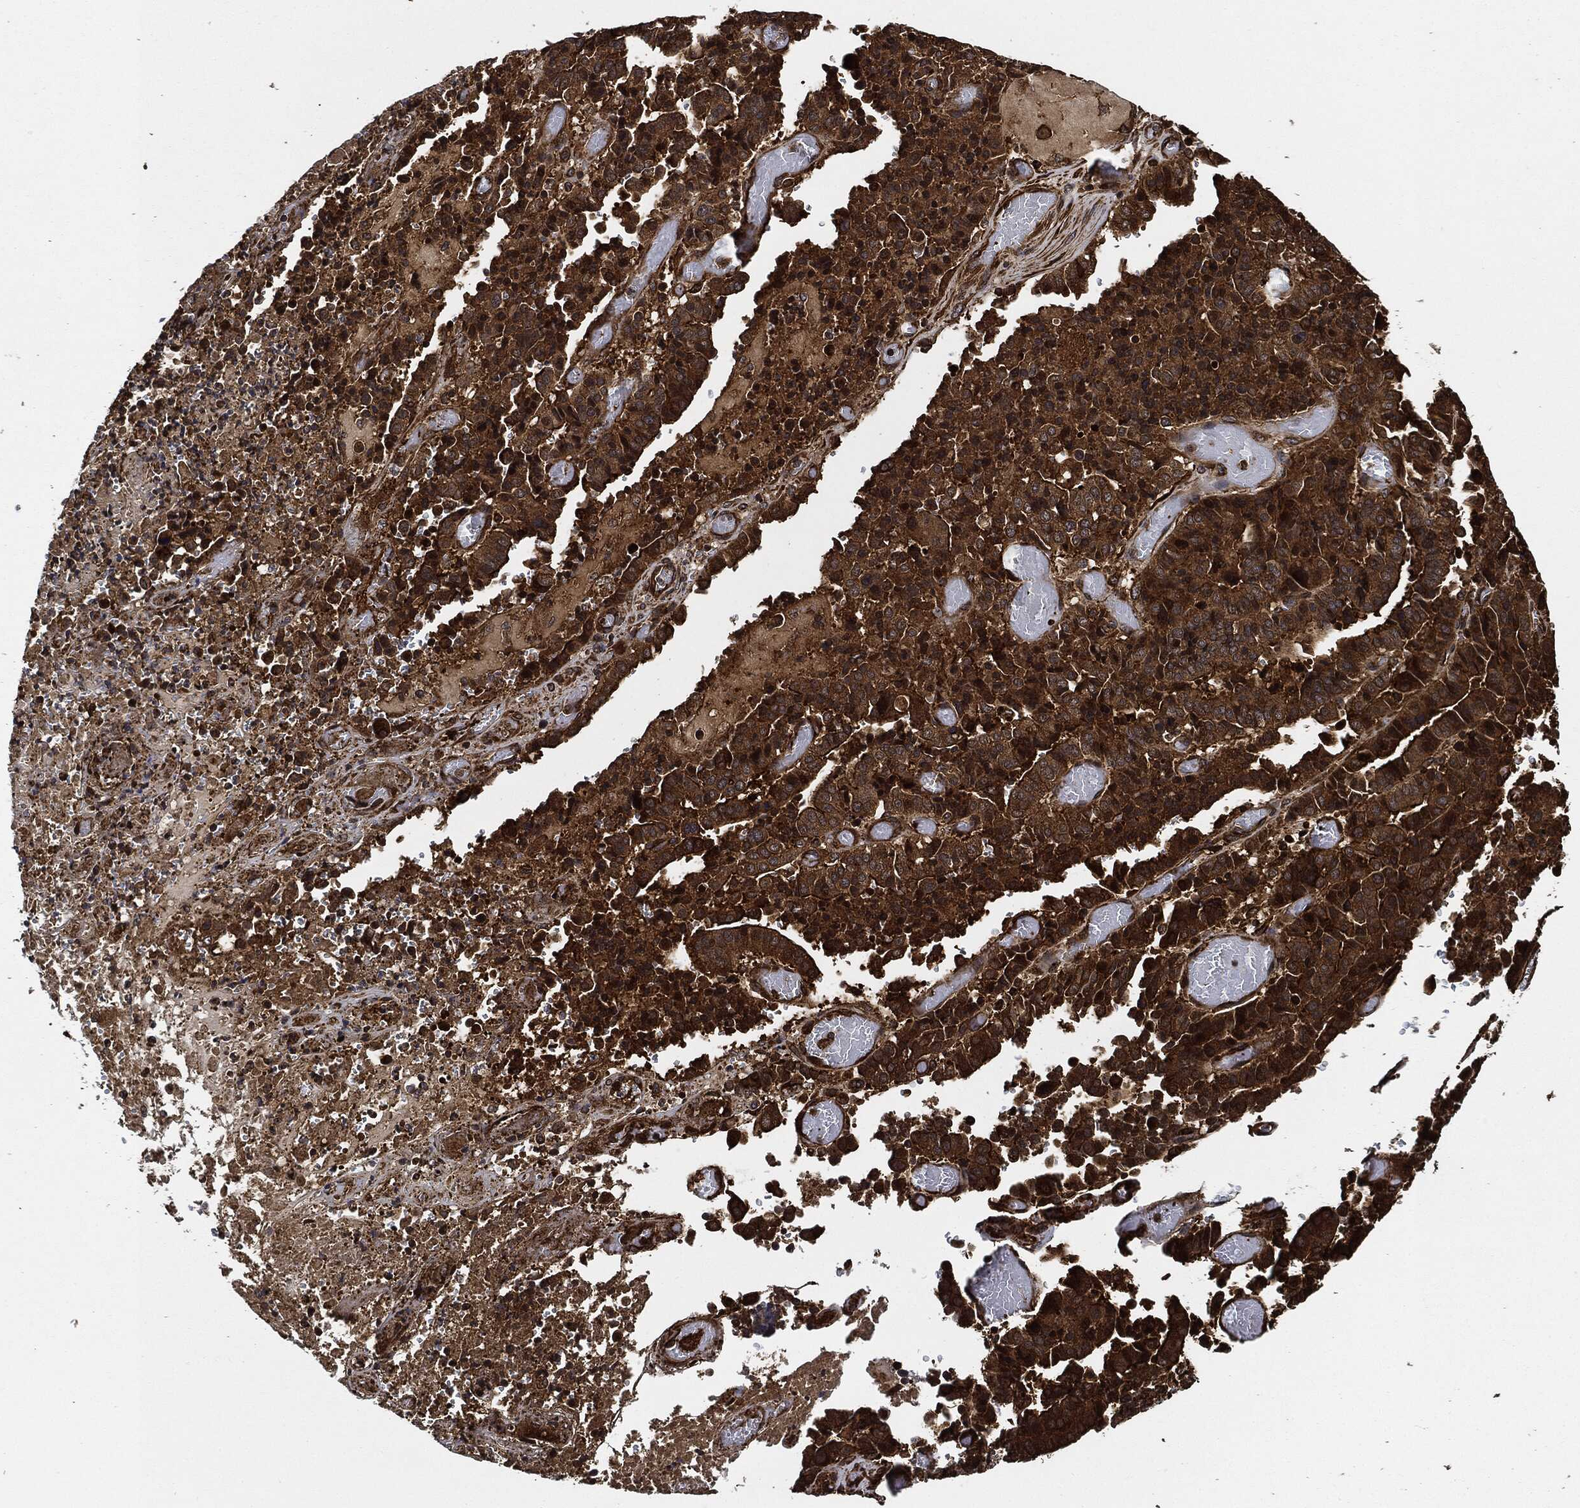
{"staining": {"intensity": "strong", "quantity": ">75%", "location": "cytoplasmic/membranous"}, "tissue": "stomach cancer", "cell_type": "Tumor cells", "image_type": "cancer", "snomed": [{"axis": "morphology", "description": "Adenocarcinoma, NOS"}, {"axis": "topography", "description": "Stomach"}], "caption": "Human adenocarcinoma (stomach) stained for a protein (brown) exhibits strong cytoplasmic/membranous positive staining in approximately >75% of tumor cells.", "gene": "CEP290", "patient": {"sex": "male", "age": 48}}